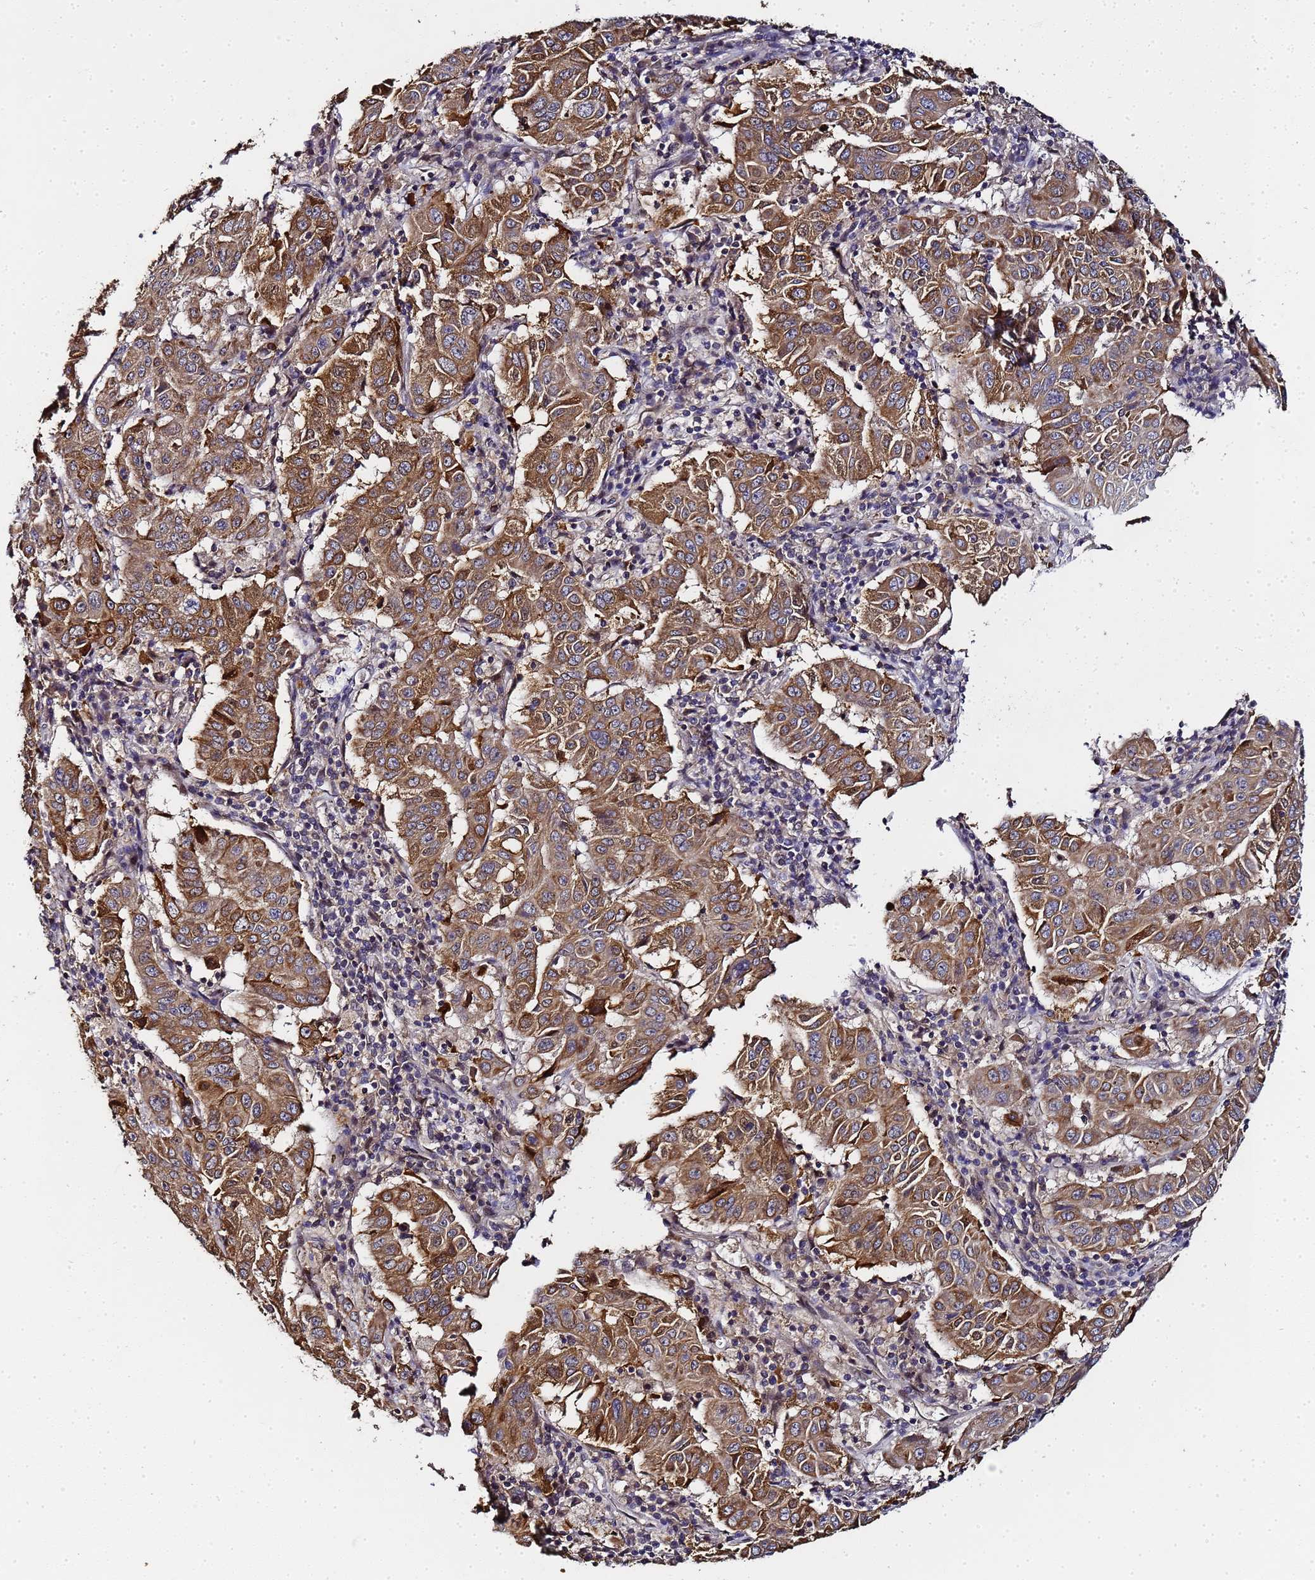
{"staining": {"intensity": "moderate", "quantity": ">75%", "location": "cytoplasmic/membranous"}, "tissue": "pancreatic cancer", "cell_type": "Tumor cells", "image_type": "cancer", "snomed": [{"axis": "morphology", "description": "Adenocarcinoma, NOS"}, {"axis": "topography", "description": "Pancreas"}], "caption": "Immunohistochemistry (DAB (3,3'-diaminobenzidine)) staining of human pancreatic cancer (adenocarcinoma) demonstrates moderate cytoplasmic/membranous protein staining in approximately >75% of tumor cells. The staining was performed using DAB to visualize the protein expression in brown, while the nuclei were stained in blue with hematoxylin (Magnification: 20x).", "gene": "LGI4", "patient": {"sex": "male", "age": 63}}